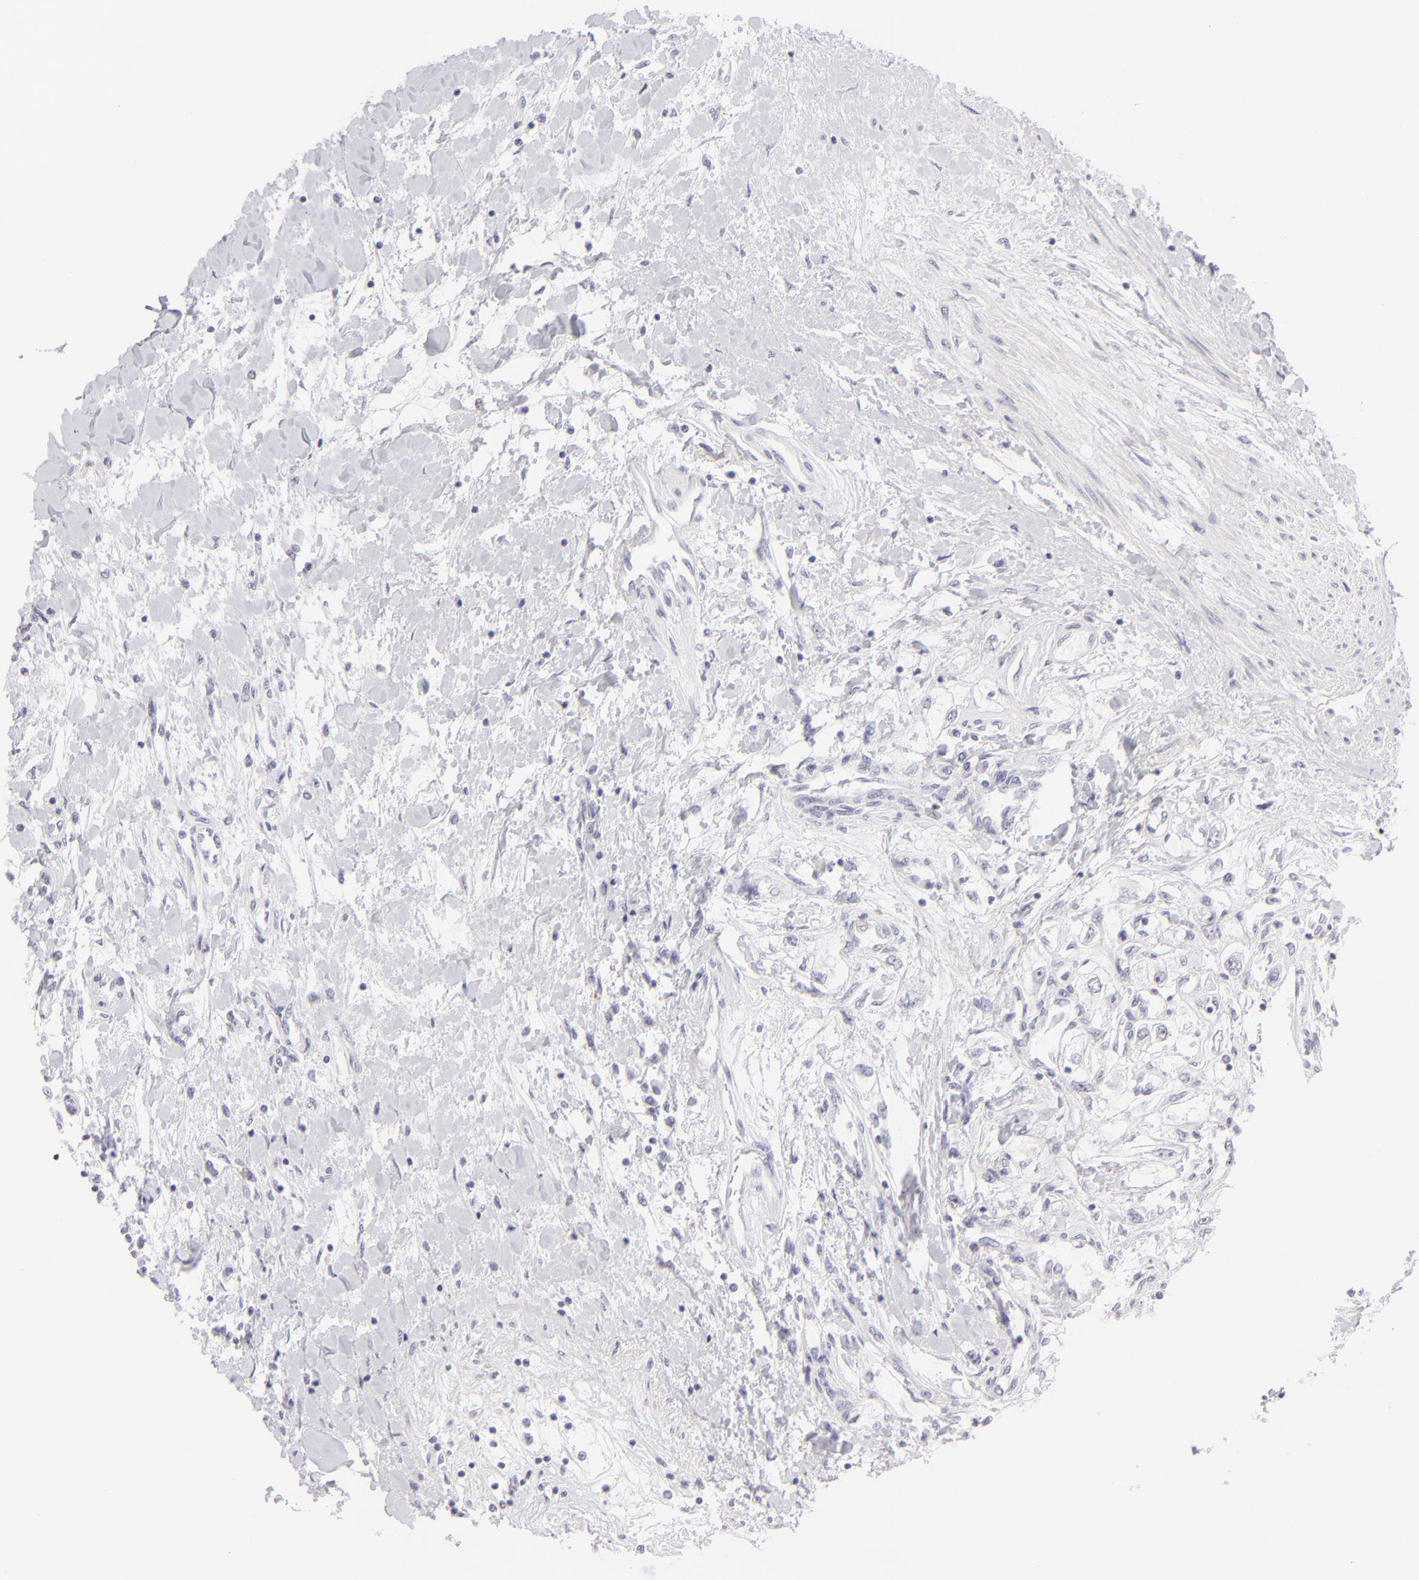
{"staining": {"intensity": "negative", "quantity": "none", "location": "none"}, "tissue": "renal cancer", "cell_type": "Tumor cells", "image_type": "cancer", "snomed": [{"axis": "morphology", "description": "Adenocarcinoma, NOS"}, {"axis": "topography", "description": "Kidney"}], "caption": "Immunohistochemistry image of neoplastic tissue: human renal adenocarcinoma stained with DAB (3,3'-diaminobenzidine) displays no significant protein staining in tumor cells.", "gene": "FCER2", "patient": {"sex": "male", "age": 57}}